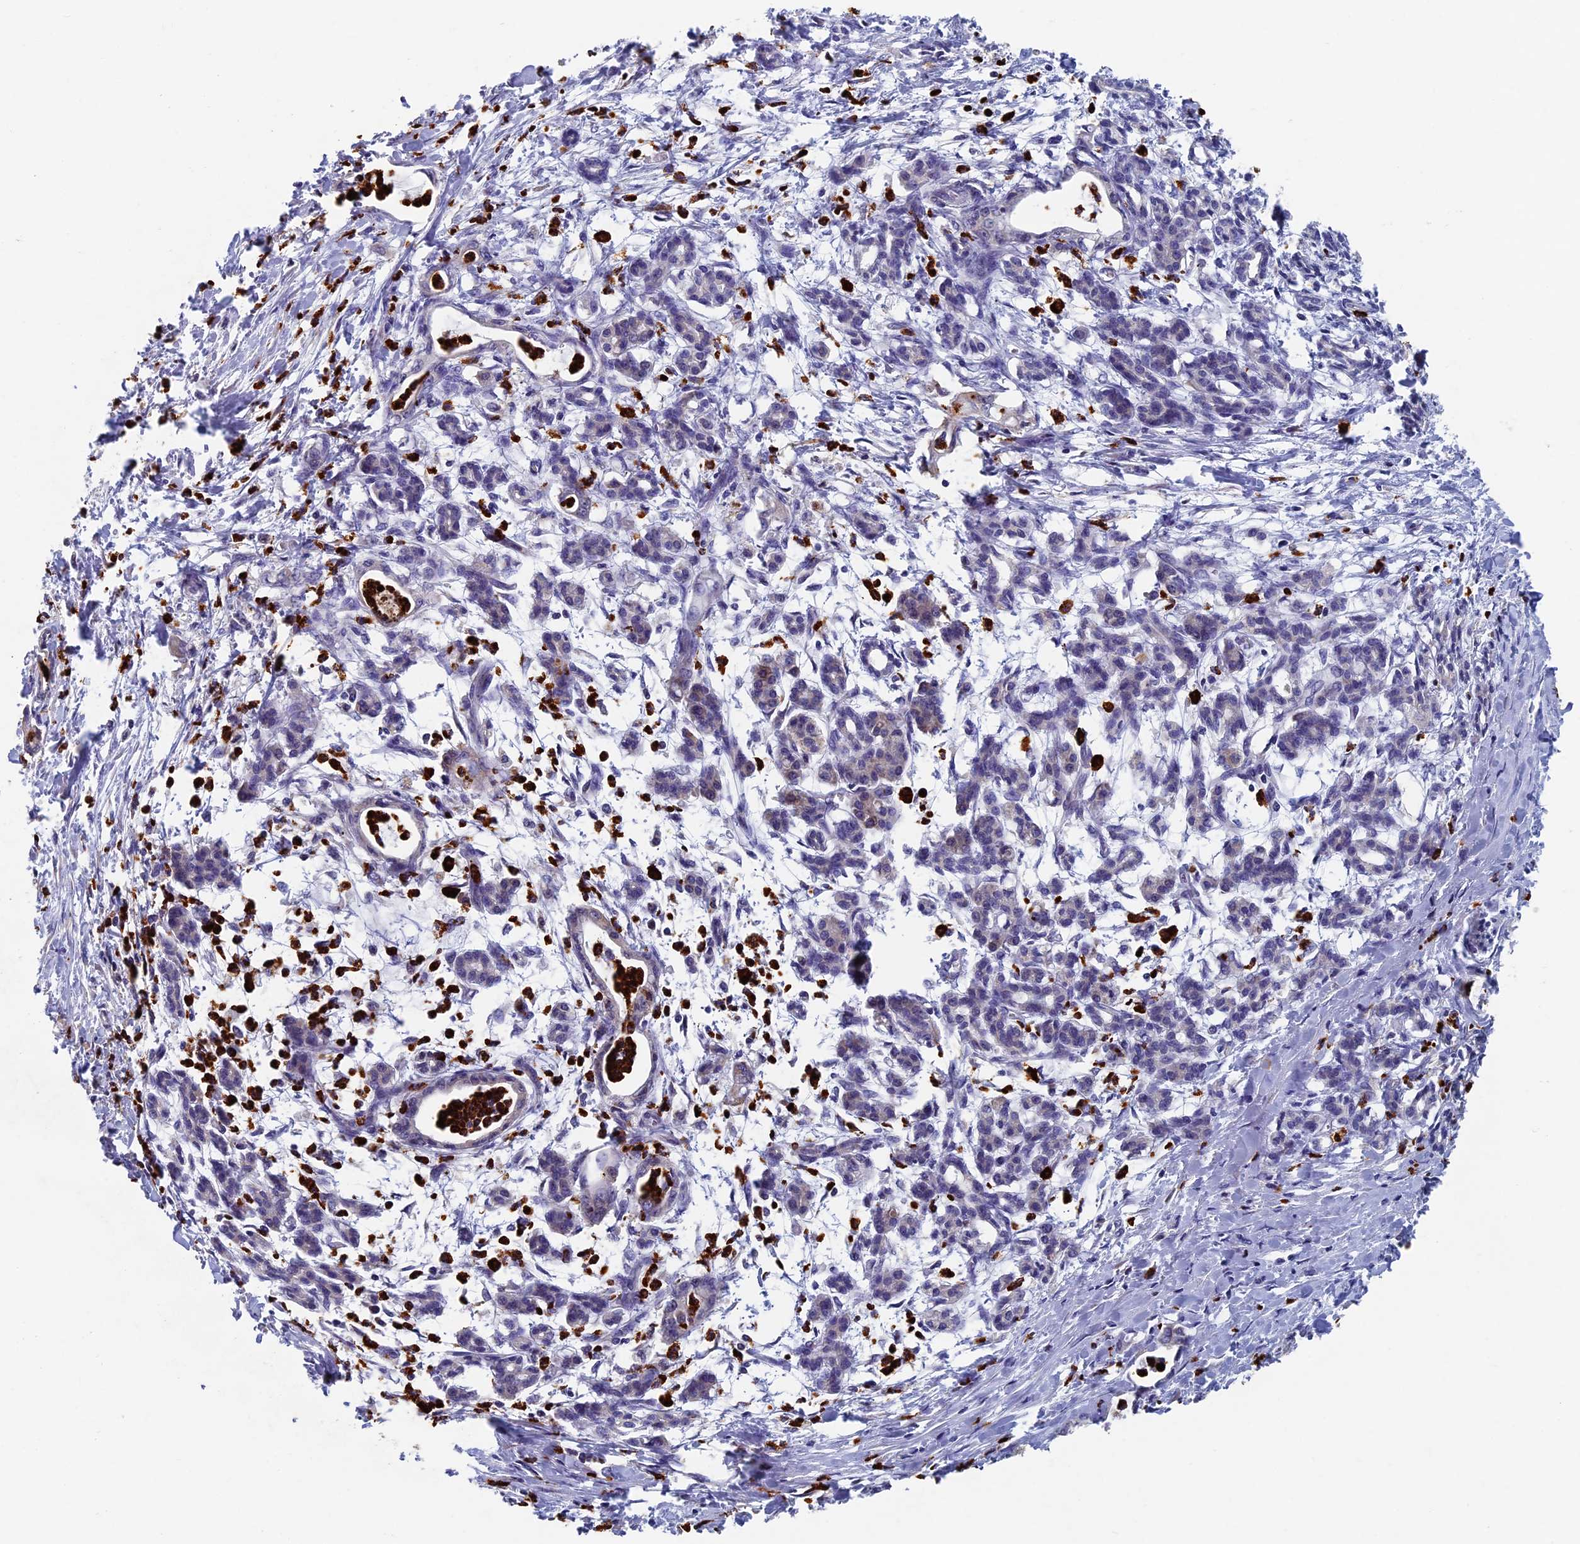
{"staining": {"intensity": "weak", "quantity": "<25%", "location": "cytoplasmic/membranous"}, "tissue": "pancreatic cancer", "cell_type": "Tumor cells", "image_type": "cancer", "snomed": [{"axis": "morphology", "description": "Adenocarcinoma, NOS"}, {"axis": "topography", "description": "Pancreas"}], "caption": "Adenocarcinoma (pancreatic) stained for a protein using immunohistochemistry demonstrates no expression tumor cells.", "gene": "TNK2", "patient": {"sex": "female", "age": 55}}